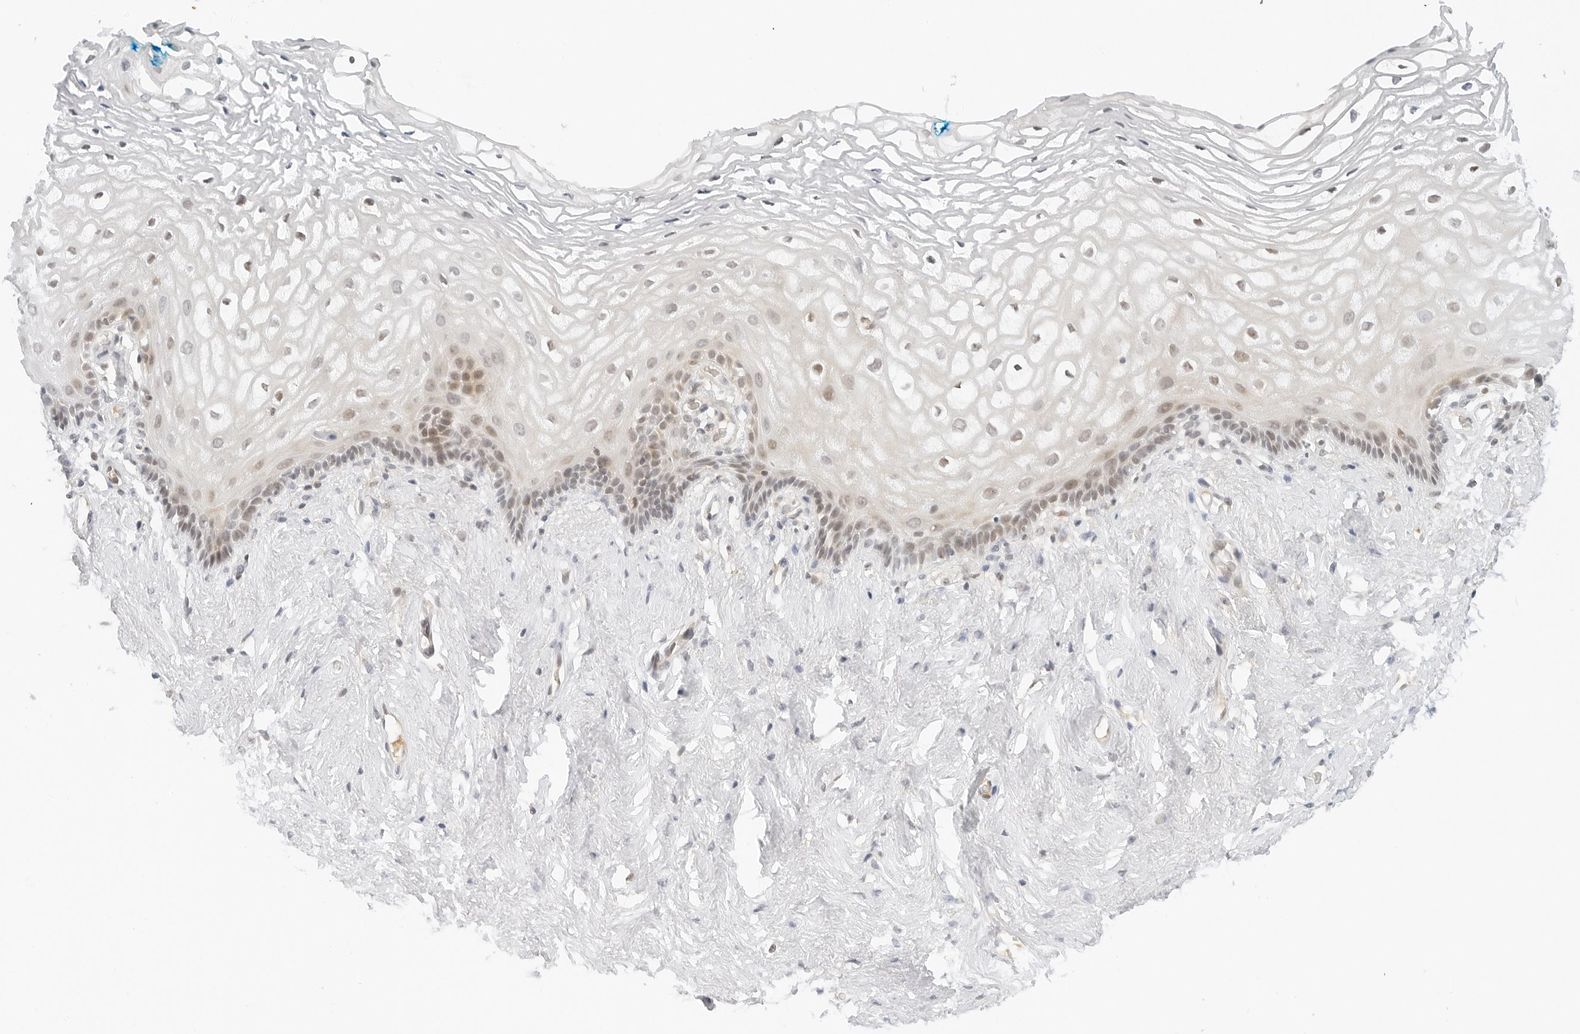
{"staining": {"intensity": "weak", "quantity": "<25%", "location": "nuclear"}, "tissue": "vagina", "cell_type": "Squamous epithelial cells", "image_type": "normal", "snomed": [{"axis": "morphology", "description": "Normal tissue, NOS"}, {"axis": "morphology", "description": "Adenocarcinoma, NOS"}, {"axis": "topography", "description": "Rectum"}, {"axis": "topography", "description": "Vagina"}], "caption": "DAB immunohistochemical staining of unremarkable human vagina reveals no significant expression in squamous epithelial cells.", "gene": "NEO1", "patient": {"sex": "female", "age": 71}}